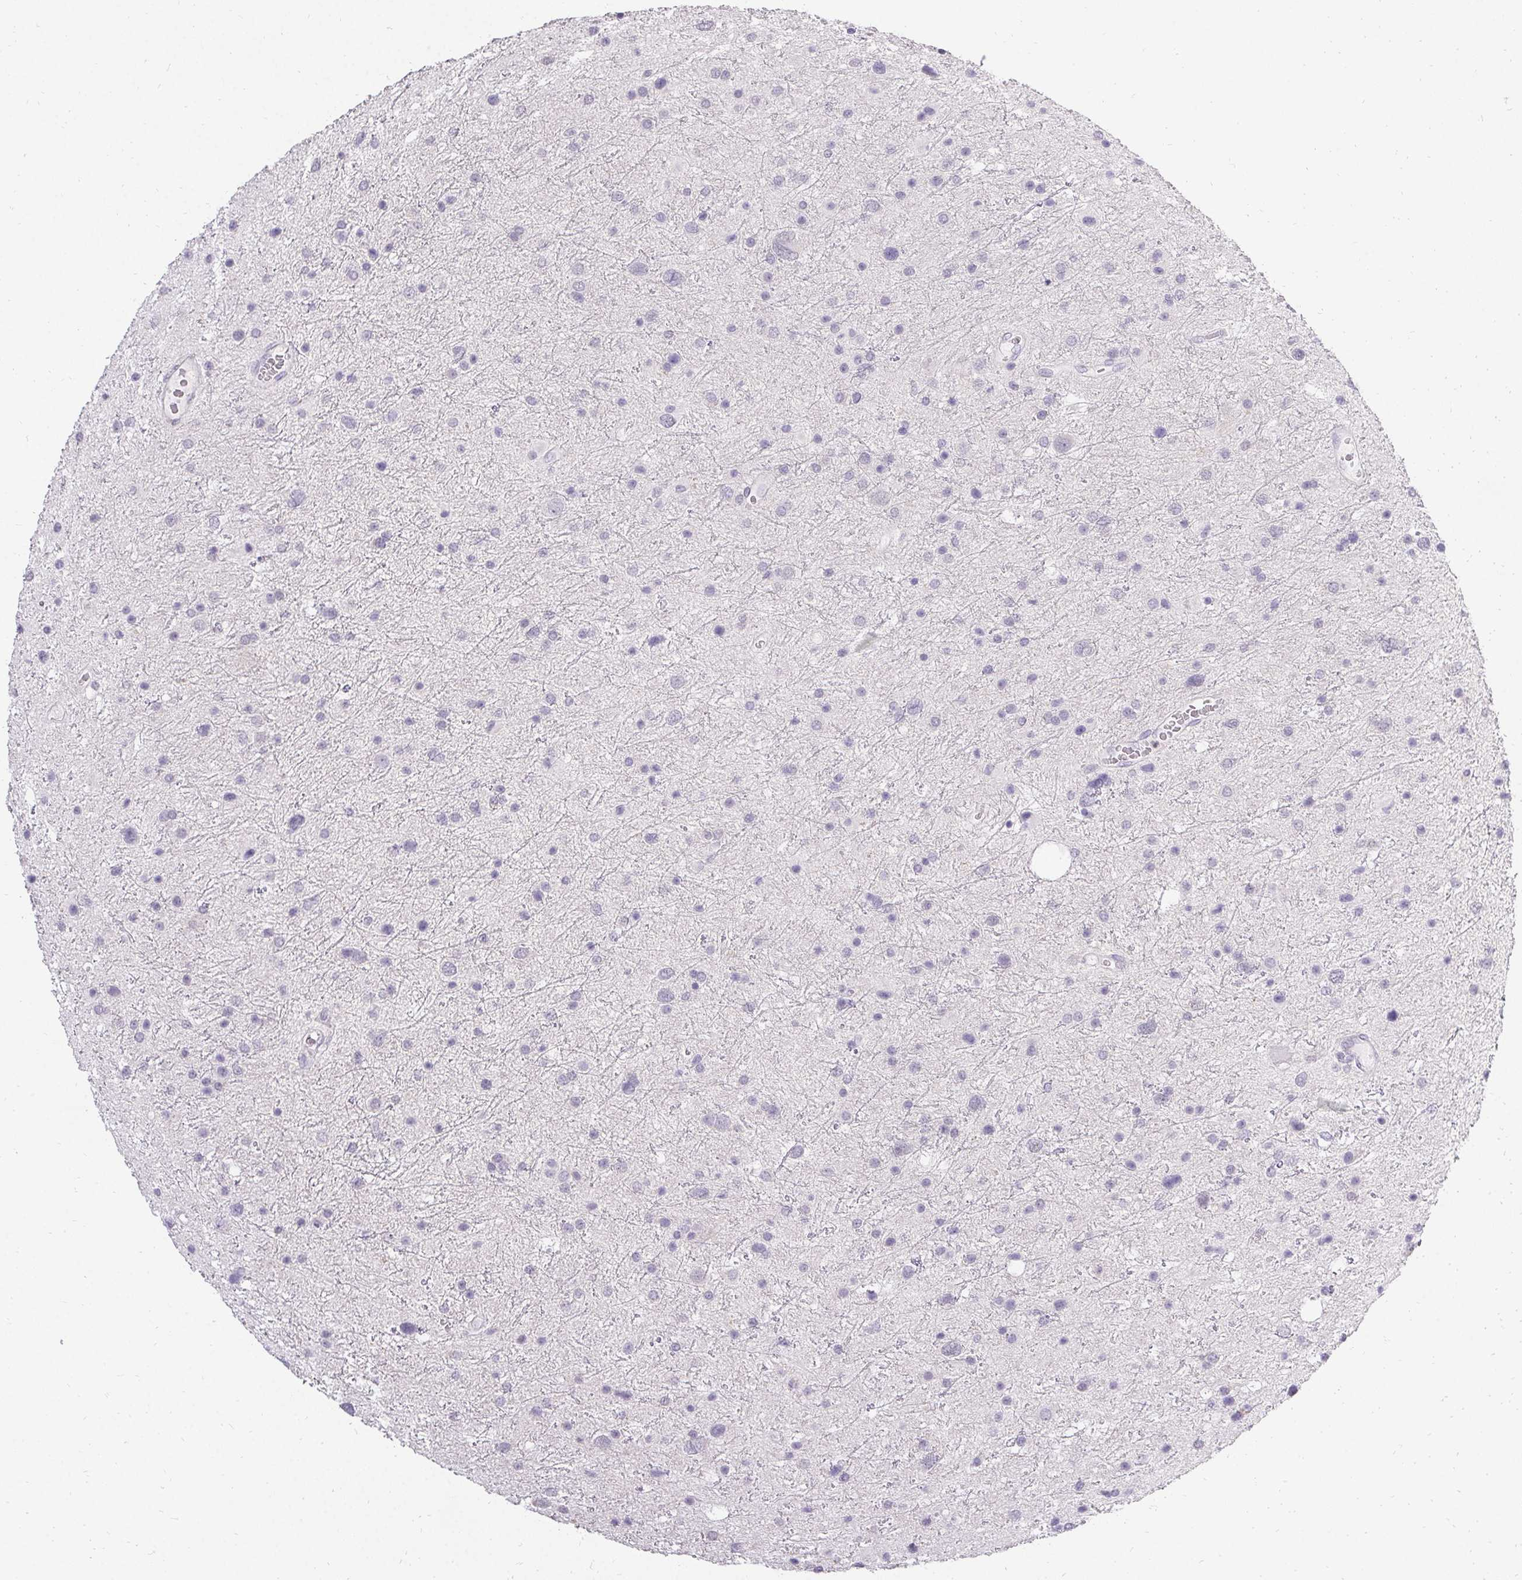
{"staining": {"intensity": "negative", "quantity": "none", "location": "none"}, "tissue": "glioma", "cell_type": "Tumor cells", "image_type": "cancer", "snomed": [{"axis": "morphology", "description": "Glioma, malignant, Low grade"}, {"axis": "topography", "description": "Brain"}], "caption": "DAB immunohistochemical staining of glioma exhibits no significant staining in tumor cells.", "gene": "PMEL", "patient": {"sex": "female", "age": 32}}